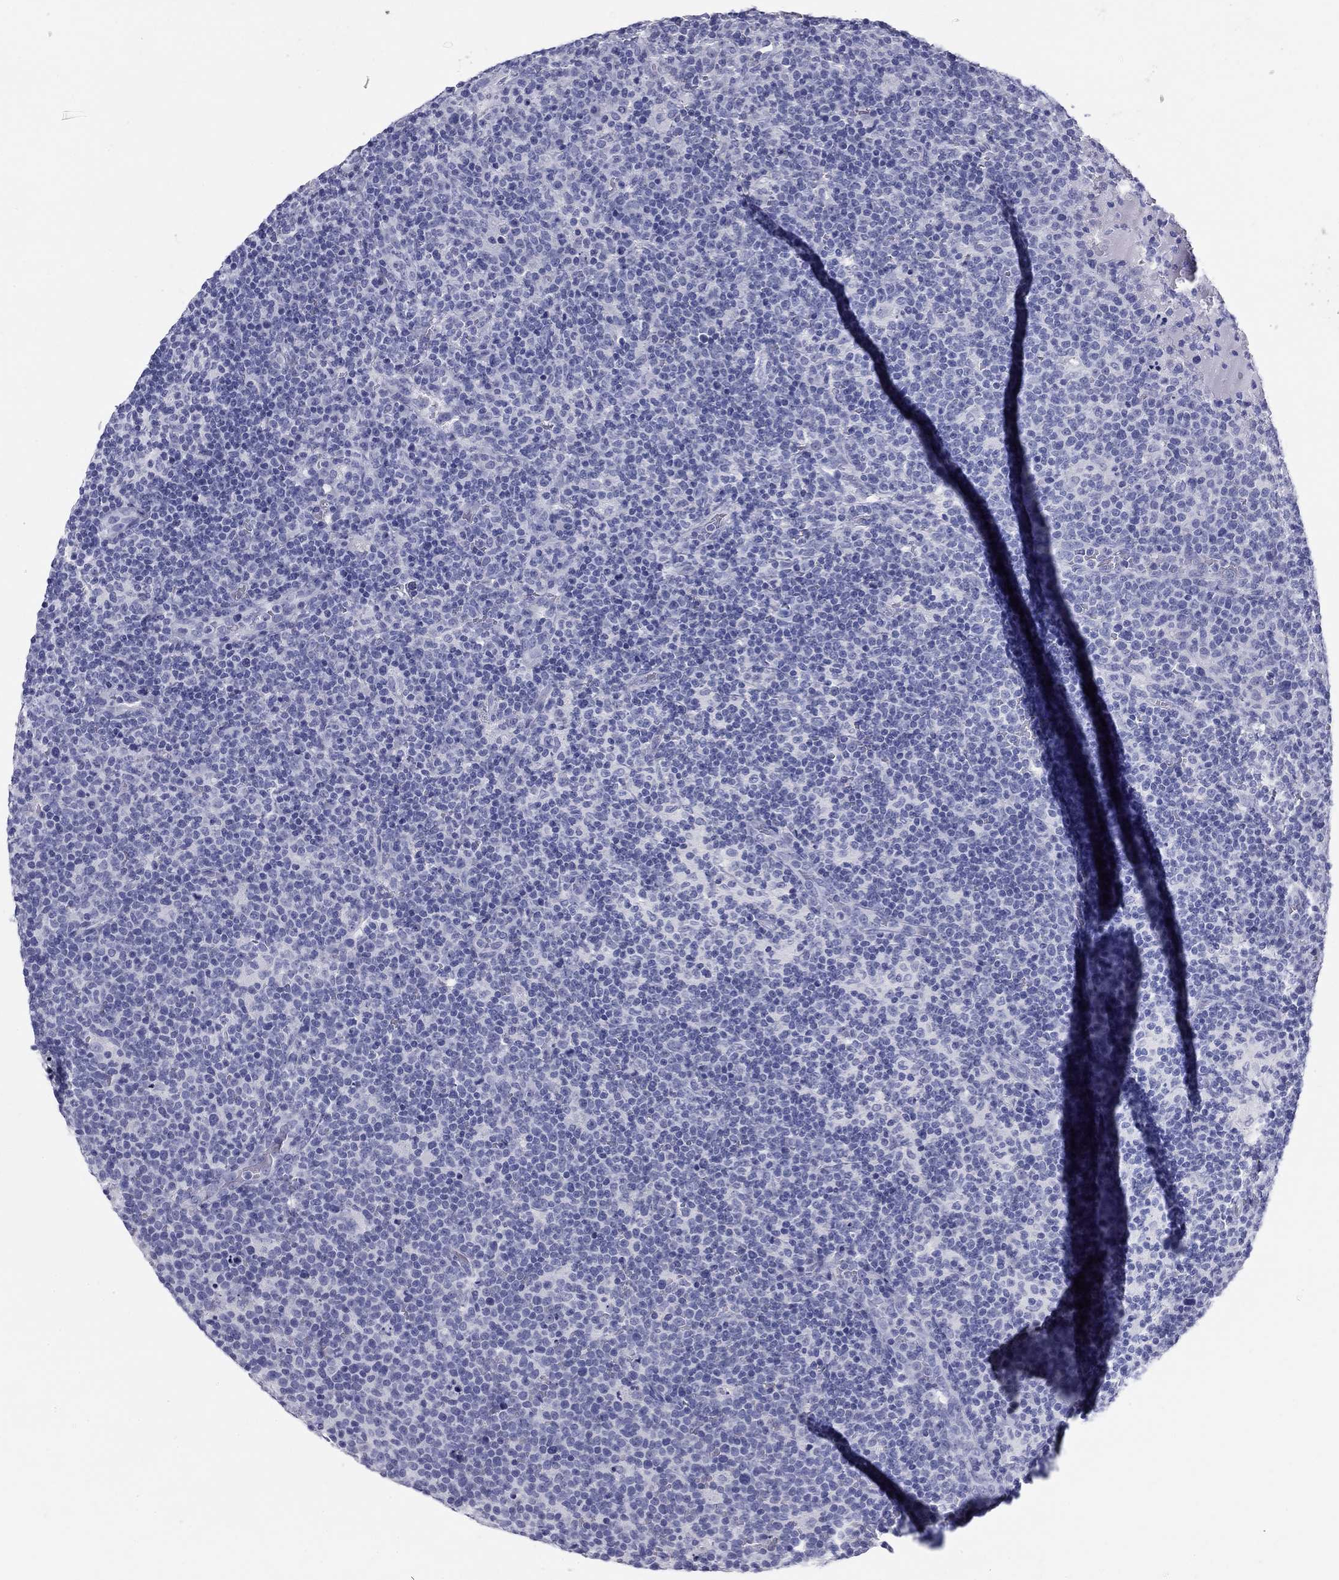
{"staining": {"intensity": "negative", "quantity": "none", "location": "none"}, "tissue": "lymphoma", "cell_type": "Tumor cells", "image_type": "cancer", "snomed": [{"axis": "morphology", "description": "Malignant lymphoma, non-Hodgkin's type, High grade"}, {"axis": "topography", "description": "Lymph node"}], "caption": "An image of malignant lymphoma, non-Hodgkin's type (high-grade) stained for a protein exhibits no brown staining in tumor cells.", "gene": "NPPA", "patient": {"sex": "male", "age": 61}}